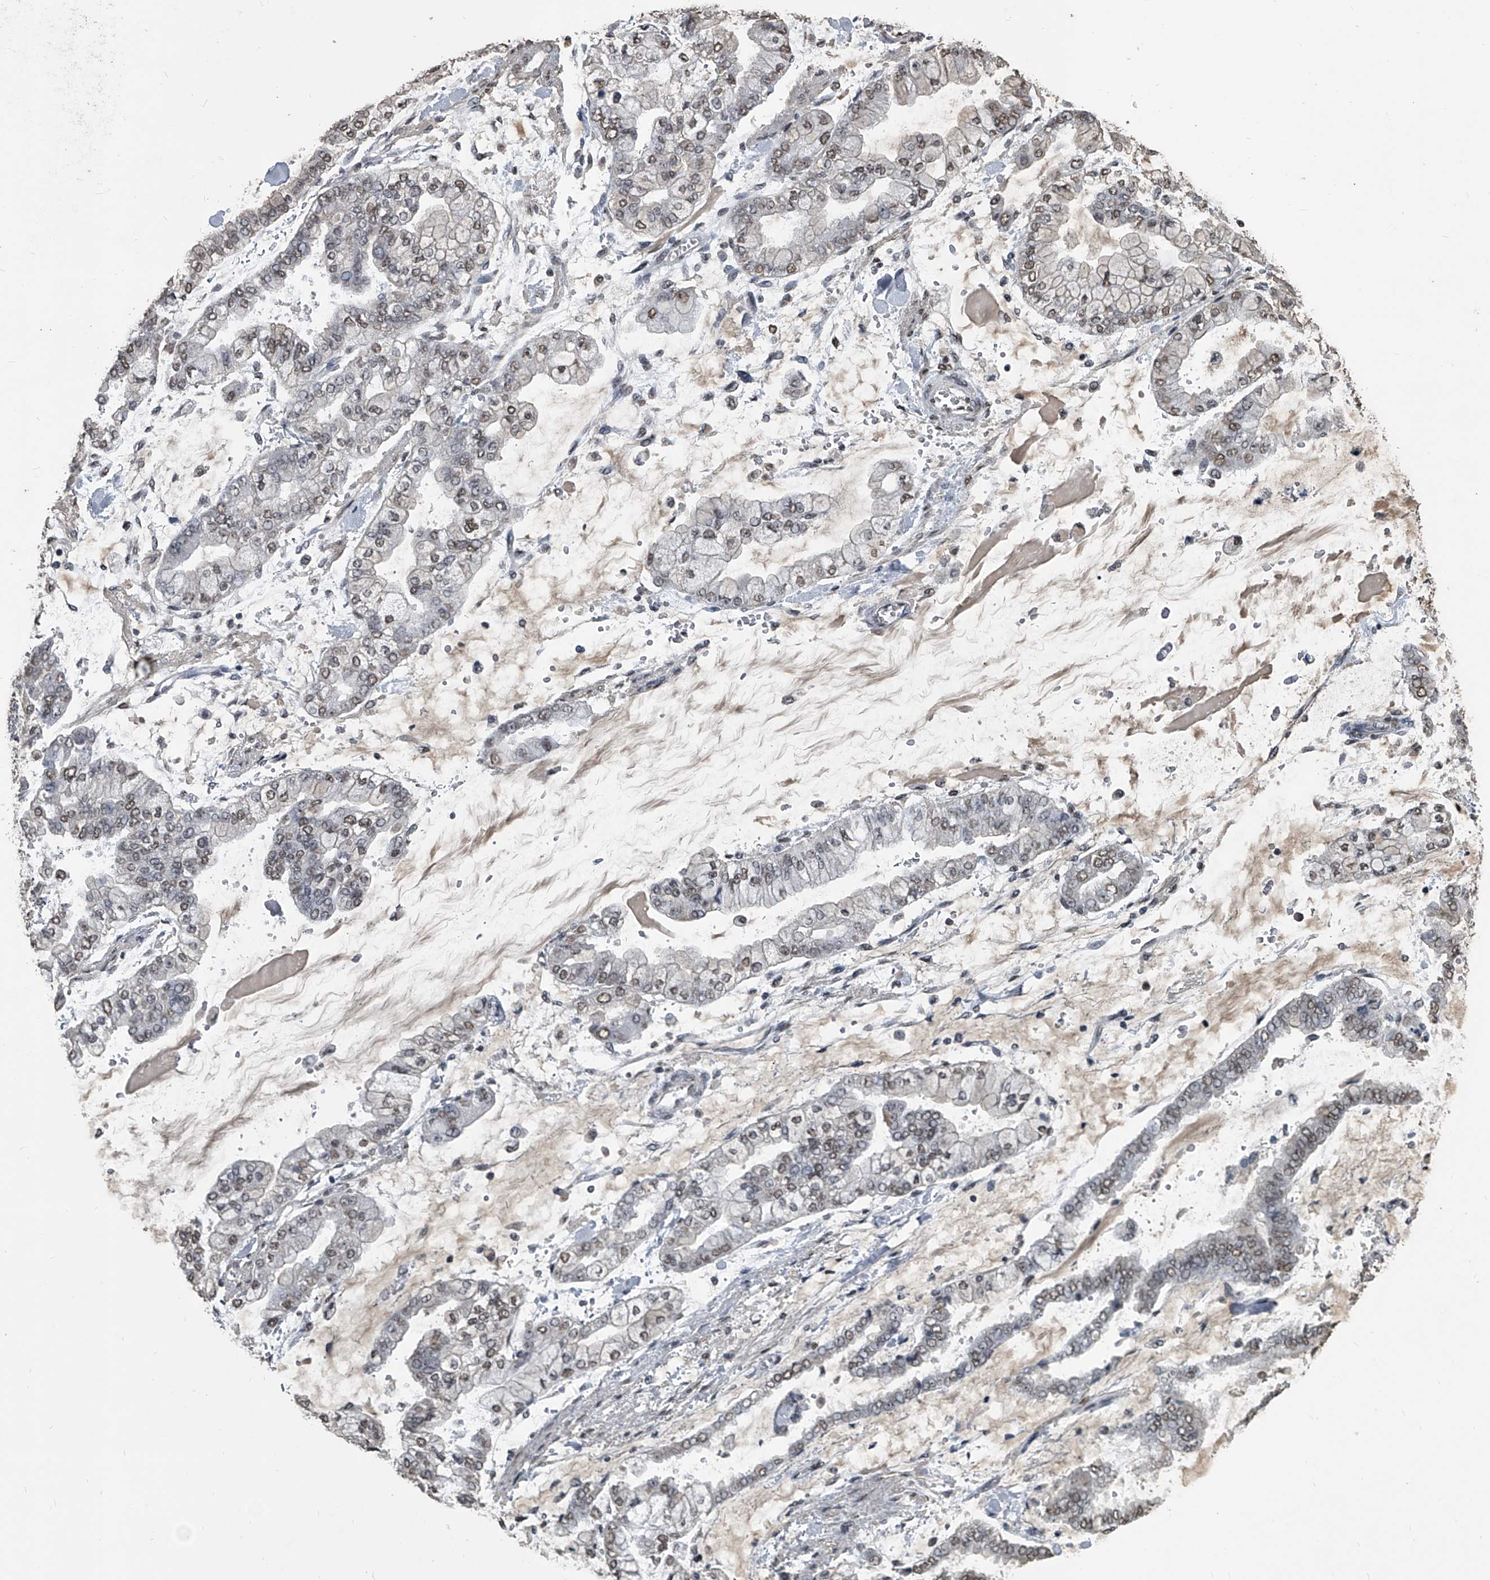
{"staining": {"intensity": "weak", "quantity": "25%-75%", "location": "nuclear"}, "tissue": "stomach cancer", "cell_type": "Tumor cells", "image_type": "cancer", "snomed": [{"axis": "morphology", "description": "Normal tissue, NOS"}, {"axis": "morphology", "description": "Adenocarcinoma, NOS"}, {"axis": "topography", "description": "Stomach, upper"}, {"axis": "topography", "description": "Stomach"}], "caption": "Stomach cancer stained with immunohistochemistry demonstrates weak nuclear staining in about 25%-75% of tumor cells.", "gene": "MATR3", "patient": {"sex": "male", "age": 76}}